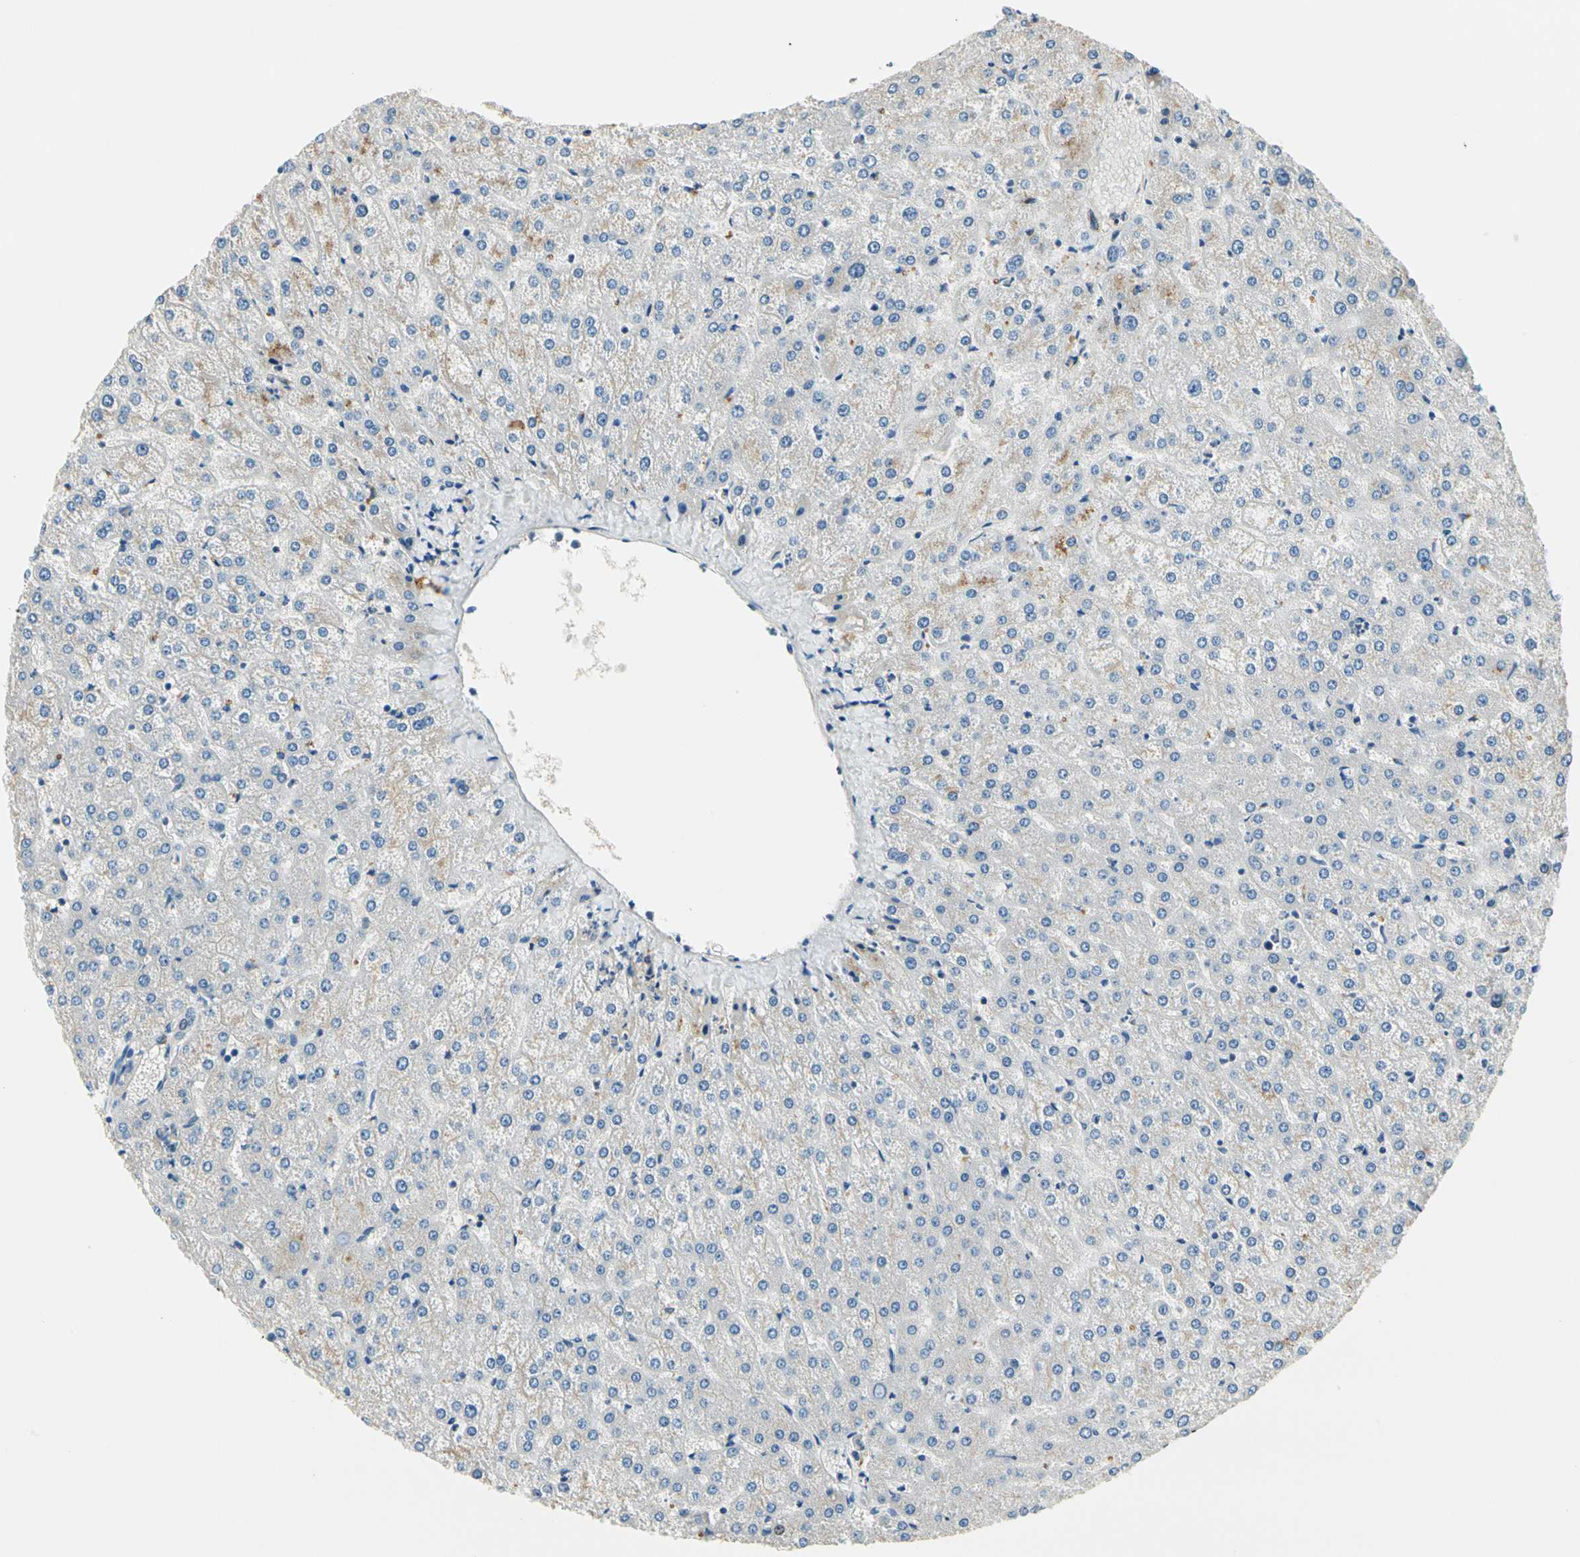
{"staining": {"intensity": "negative", "quantity": "none", "location": "none"}, "tissue": "liver", "cell_type": "Cholangiocytes", "image_type": "normal", "snomed": [{"axis": "morphology", "description": "Normal tissue, NOS"}, {"axis": "topography", "description": "Liver"}], "caption": "High magnification brightfield microscopy of unremarkable liver stained with DAB (3,3'-diaminobenzidine) (brown) and counterstained with hematoxylin (blue): cholangiocytes show no significant positivity.", "gene": "TGFBR3", "patient": {"sex": "female", "age": 32}}